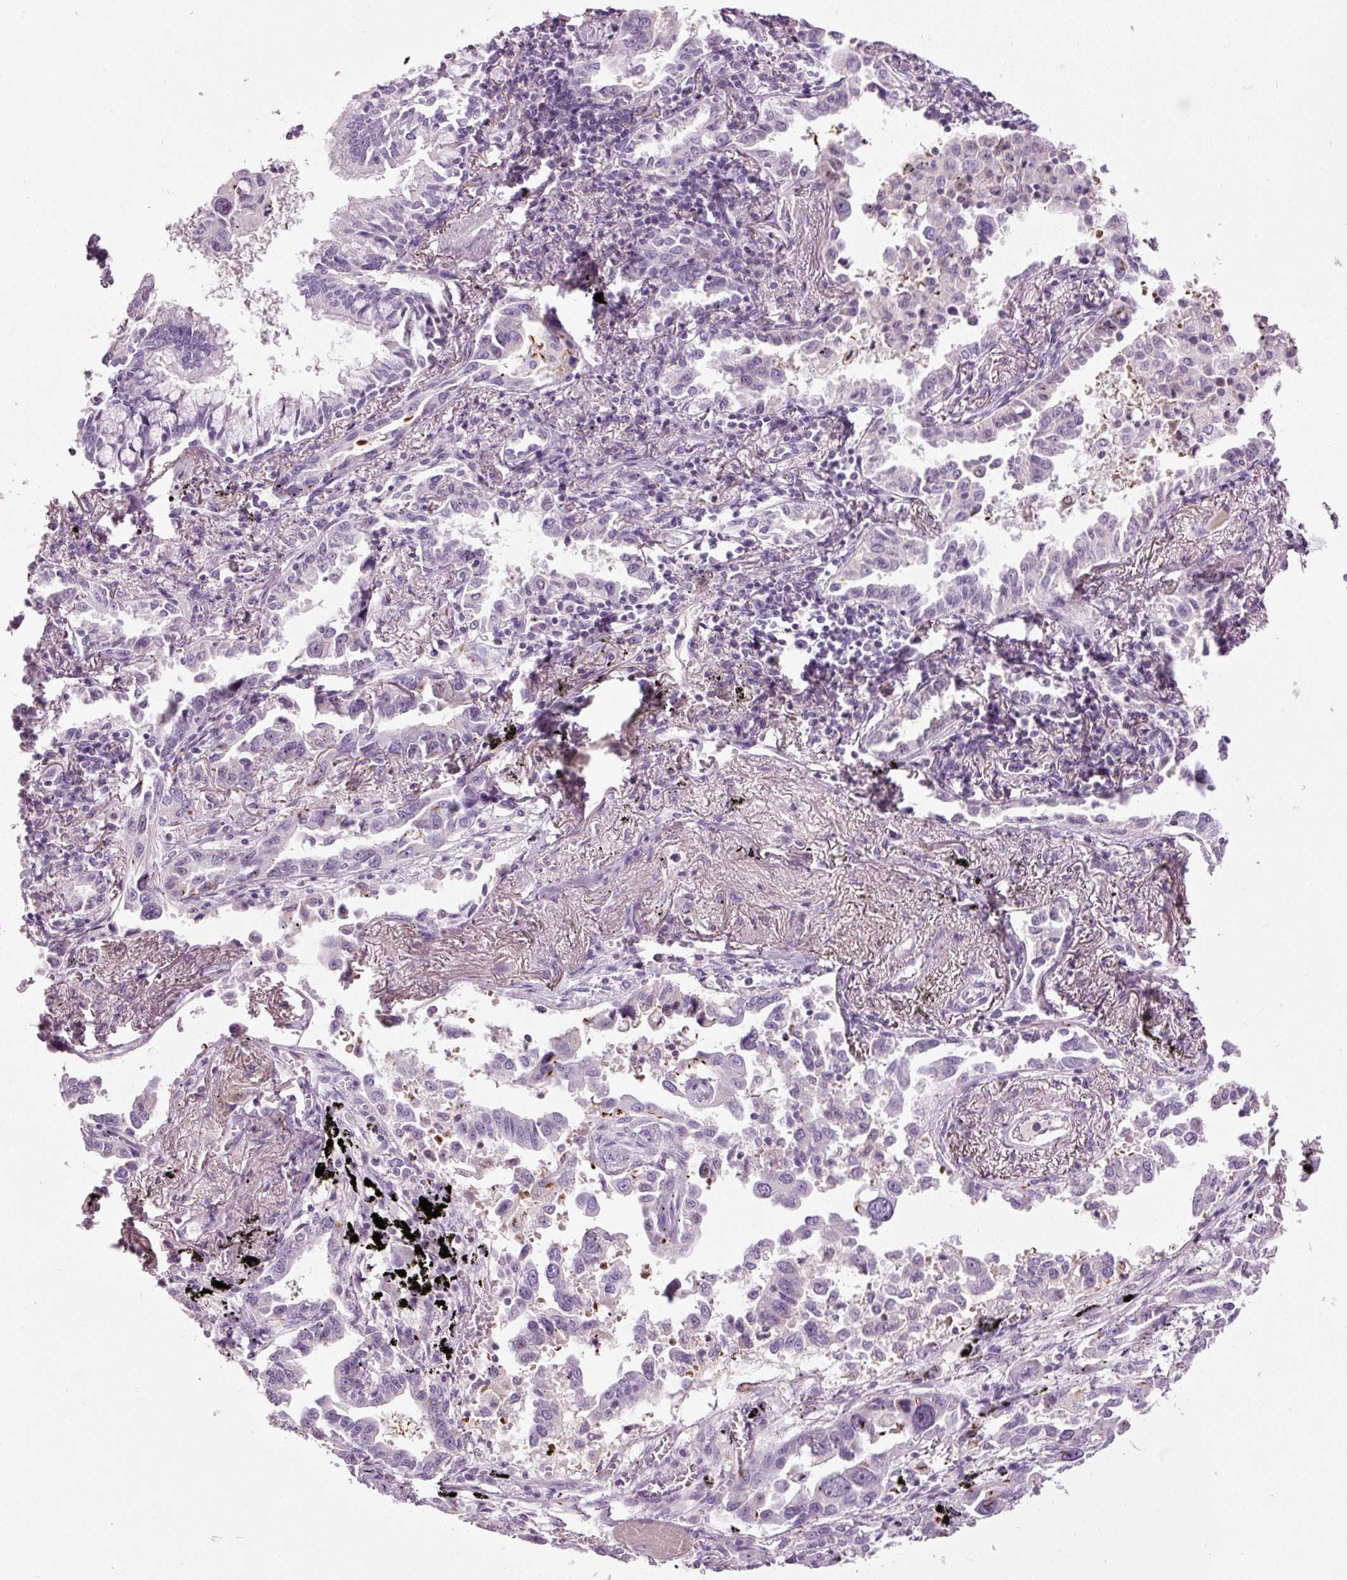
{"staining": {"intensity": "negative", "quantity": "none", "location": "none"}, "tissue": "lung cancer", "cell_type": "Tumor cells", "image_type": "cancer", "snomed": [{"axis": "morphology", "description": "Adenocarcinoma, NOS"}, {"axis": "topography", "description": "Lung"}], "caption": "A high-resolution micrograph shows immunohistochemistry (IHC) staining of lung cancer (adenocarcinoma), which displays no significant positivity in tumor cells. The staining was performed using DAB to visualize the protein expression in brown, while the nuclei were stained in blue with hematoxylin (Magnification: 20x).", "gene": "MUC5AC", "patient": {"sex": "male", "age": 67}}